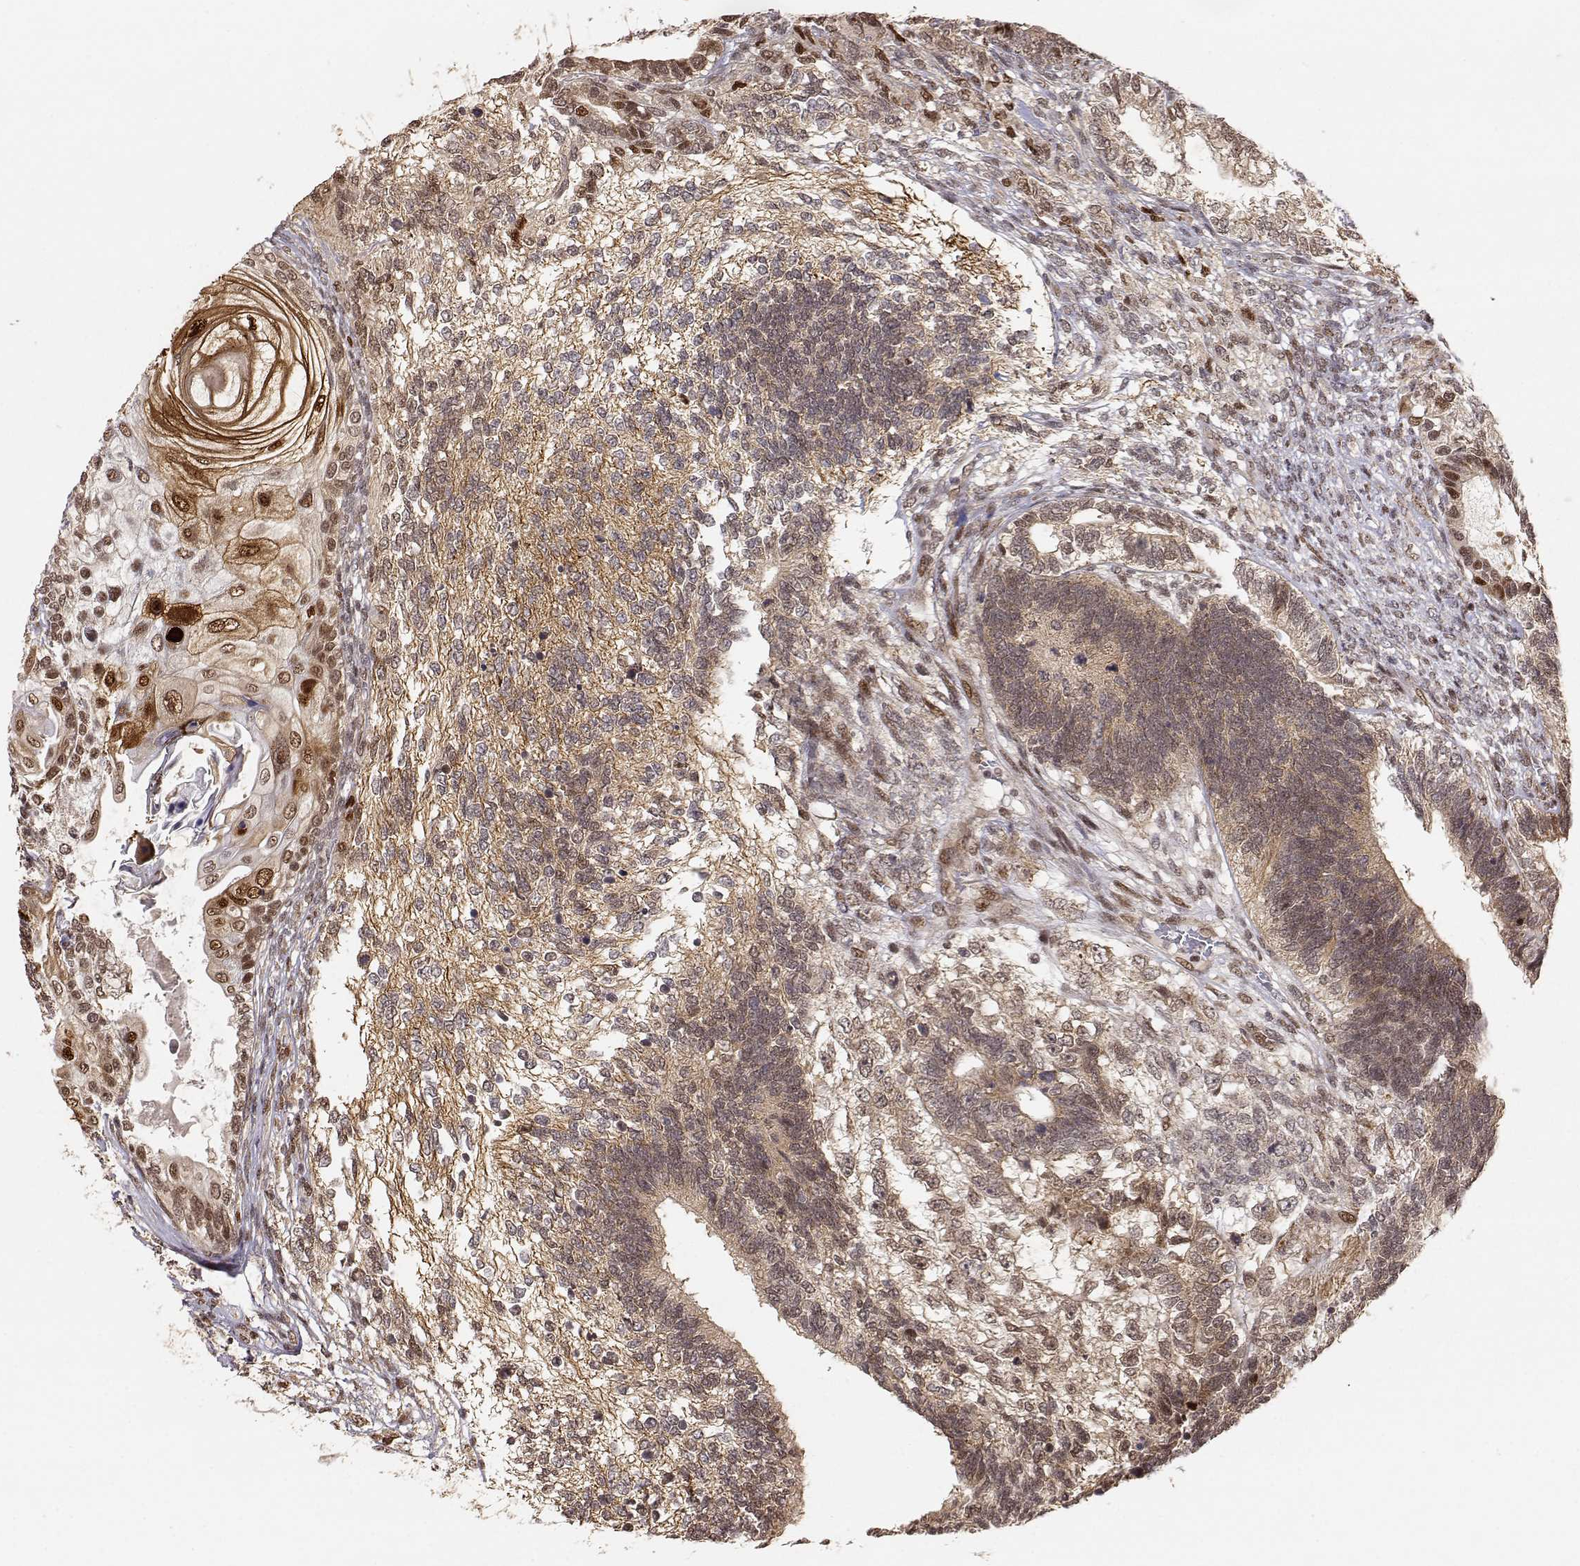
{"staining": {"intensity": "moderate", "quantity": "25%-75%", "location": "cytoplasmic/membranous"}, "tissue": "testis cancer", "cell_type": "Tumor cells", "image_type": "cancer", "snomed": [{"axis": "morphology", "description": "Seminoma, NOS"}, {"axis": "morphology", "description": "Carcinoma, Embryonal, NOS"}, {"axis": "topography", "description": "Testis"}], "caption": "Immunohistochemical staining of human testis cancer (seminoma) demonstrates medium levels of moderate cytoplasmic/membranous protein positivity in approximately 25%-75% of tumor cells.", "gene": "BRCA1", "patient": {"sex": "male", "age": 41}}